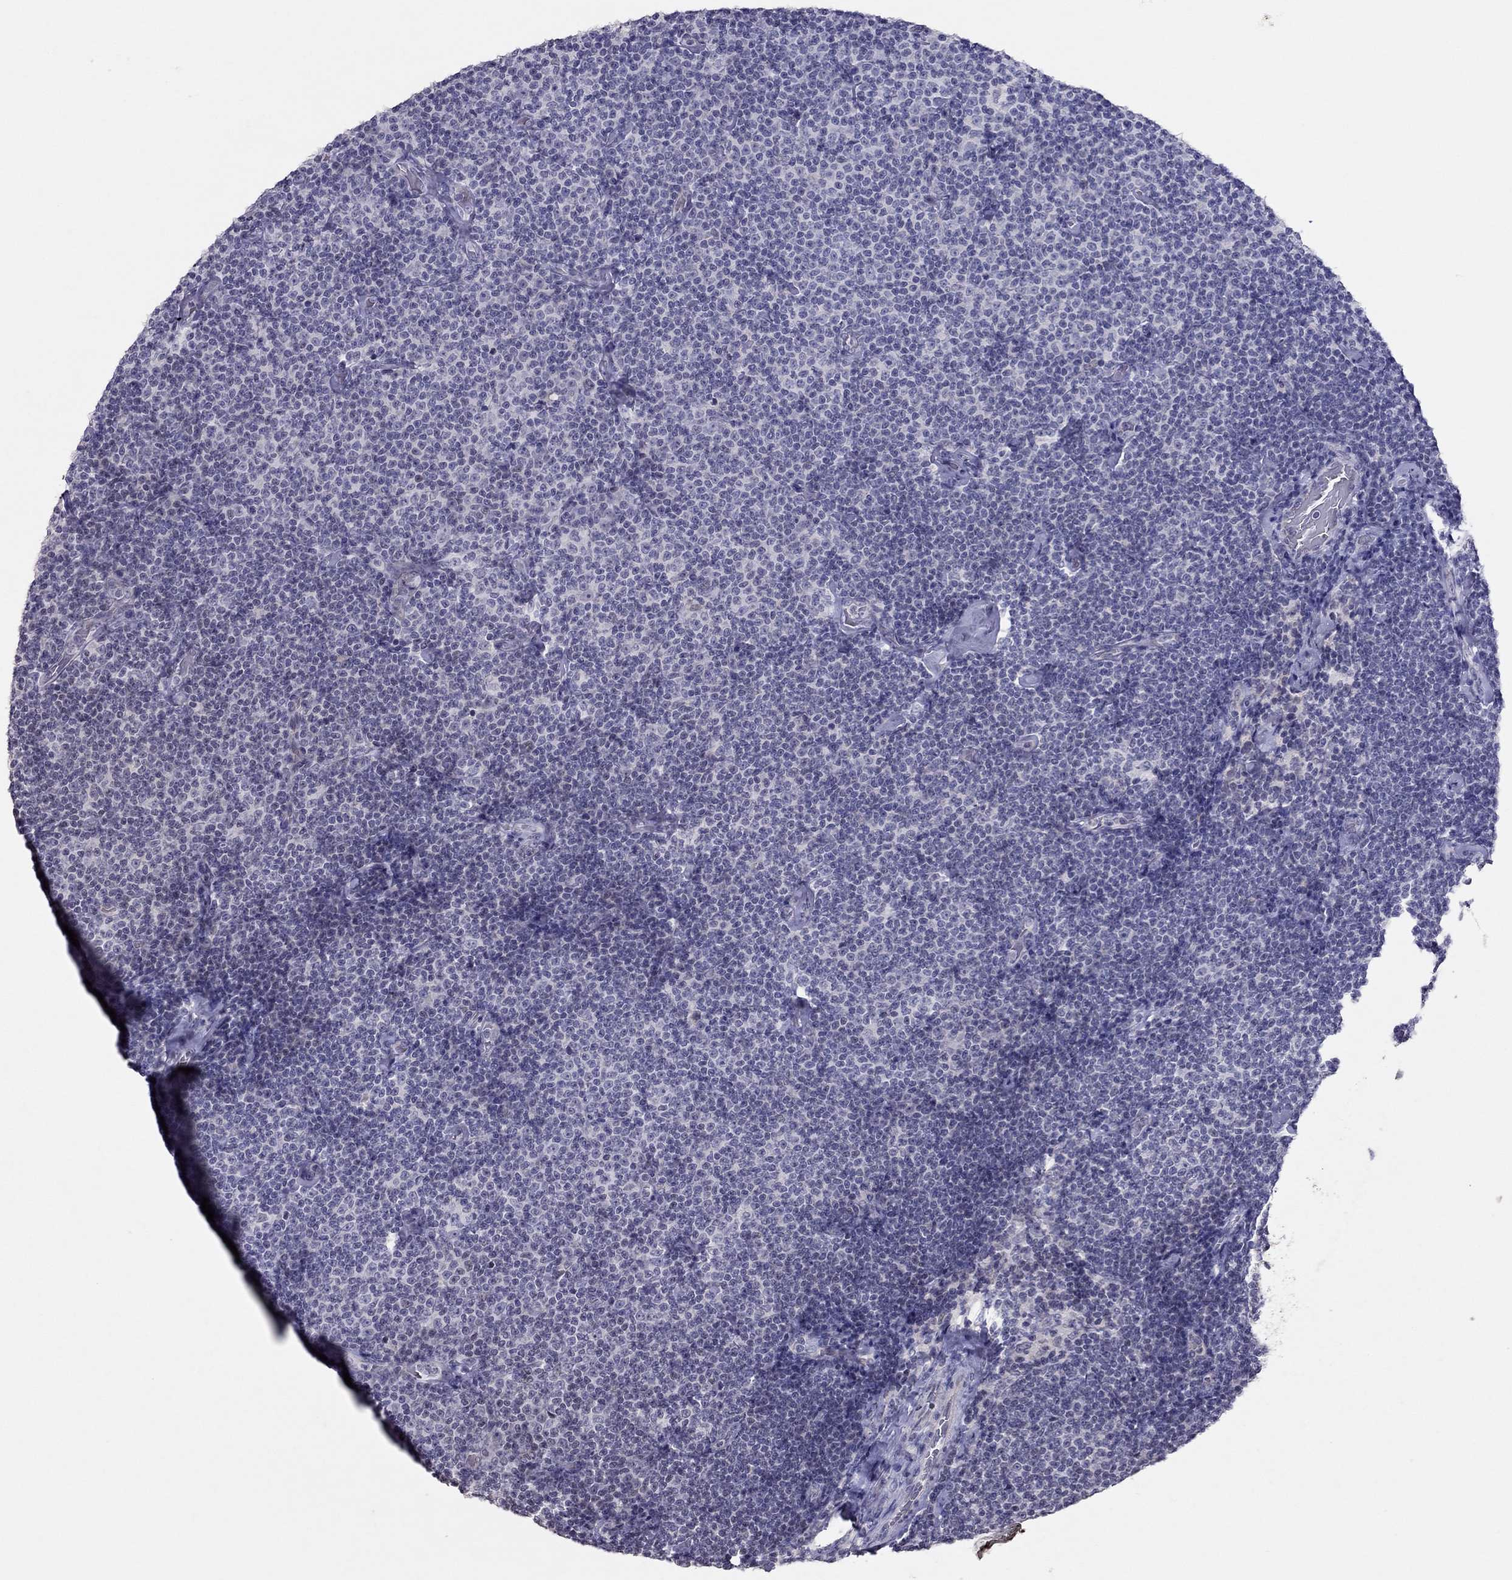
{"staining": {"intensity": "negative", "quantity": "none", "location": "none"}, "tissue": "lymphoma", "cell_type": "Tumor cells", "image_type": "cancer", "snomed": [{"axis": "morphology", "description": "Malignant lymphoma, non-Hodgkin's type, Low grade"}, {"axis": "topography", "description": "Lymph node"}], "caption": "An image of human low-grade malignant lymphoma, non-Hodgkin's type is negative for staining in tumor cells.", "gene": "TSHB", "patient": {"sex": "male", "age": 81}}